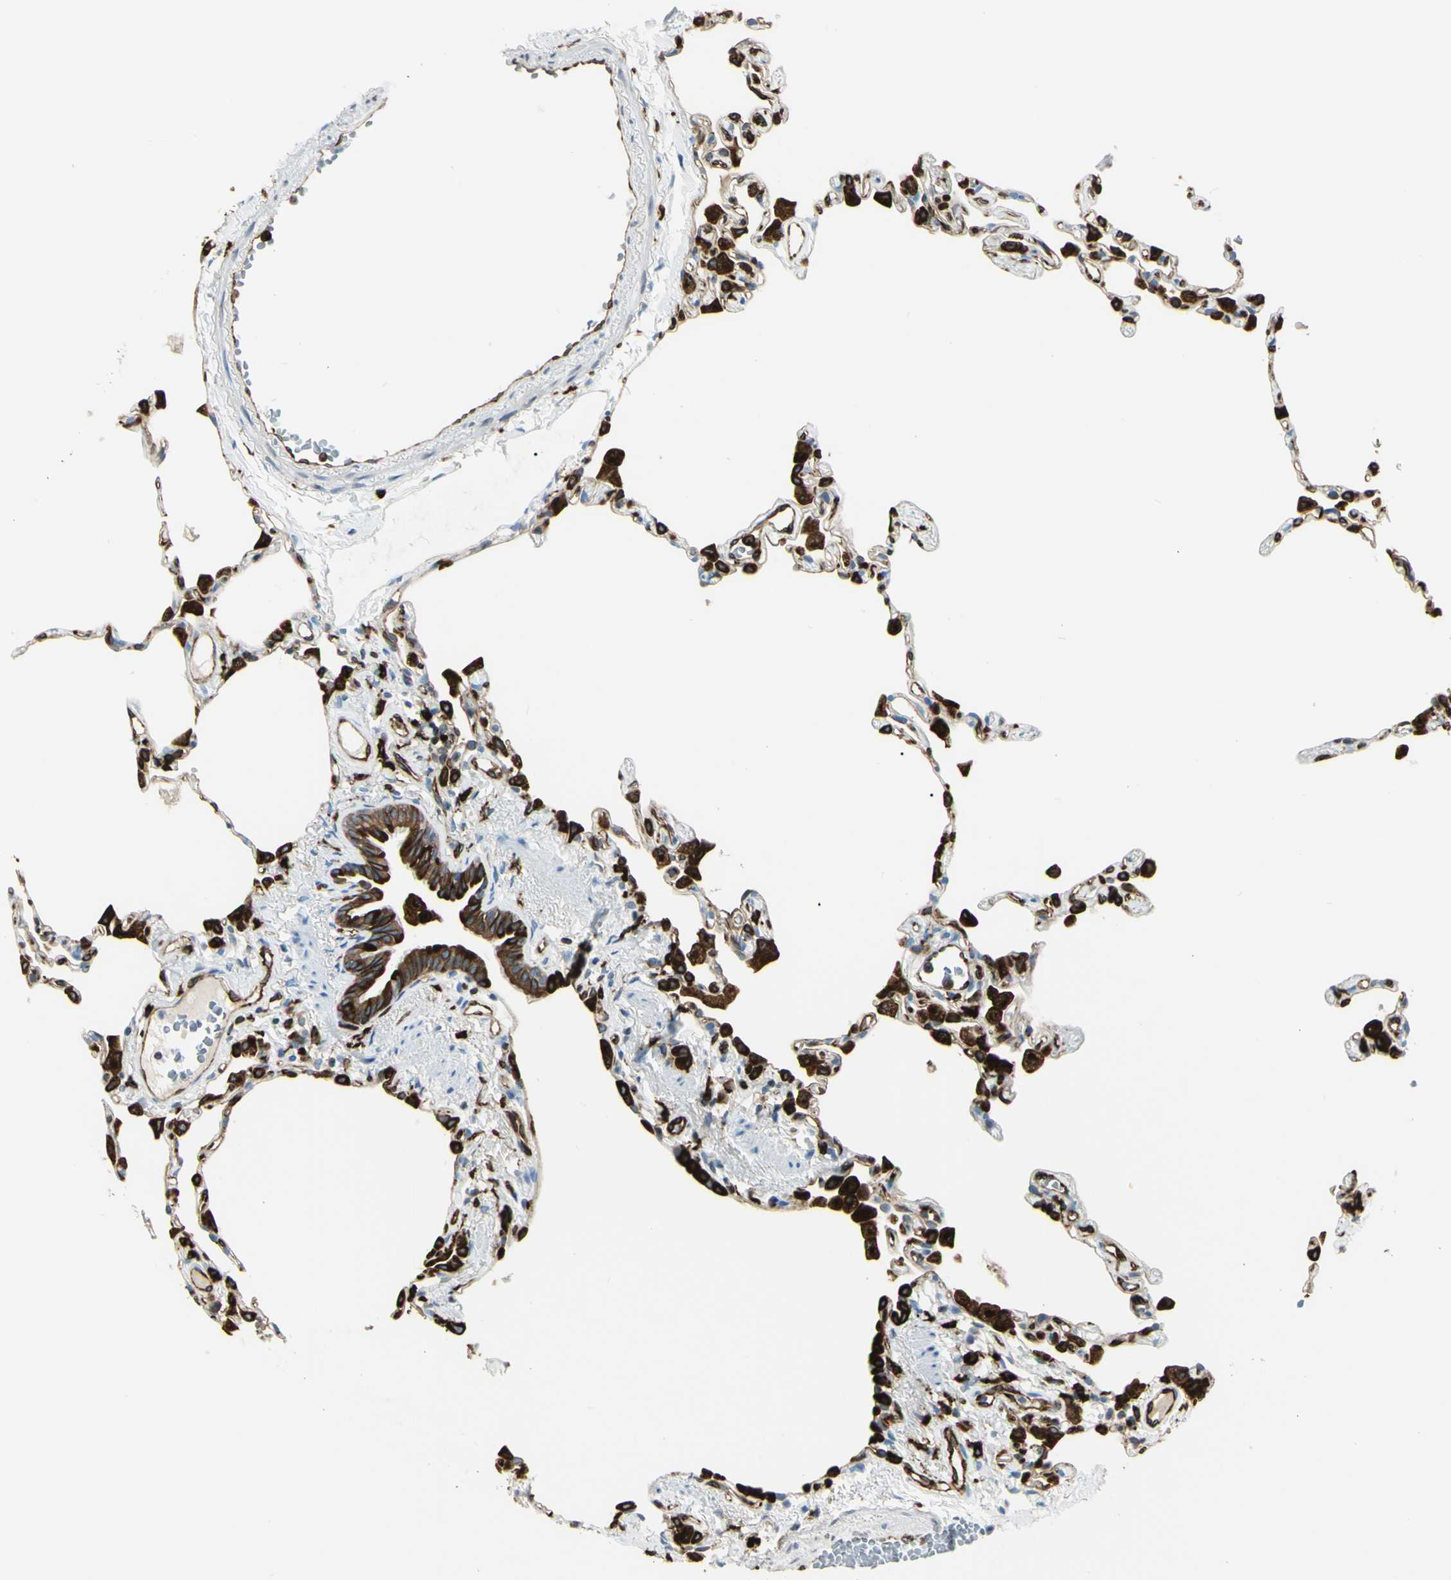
{"staining": {"intensity": "strong", "quantity": "25%-75%", "location": "cytoplasmic/membranous"}, "tissue": "lung", "cell_type": "Alveolar cells", "image_type": "normal", "snomed": [{"axis": "morphology", "description": "Normal tissue, NOS"}, {"axis": "topography", "description": "Lung"}], "caption": "About 25%-75% of alveolar cells in benign human lung reveal strong cytoplasmic/membranous protein expression as visualized by brown immunohistochemical staining.", "gene": "CD74", "patient": {"sex": "female", "age": 49}}